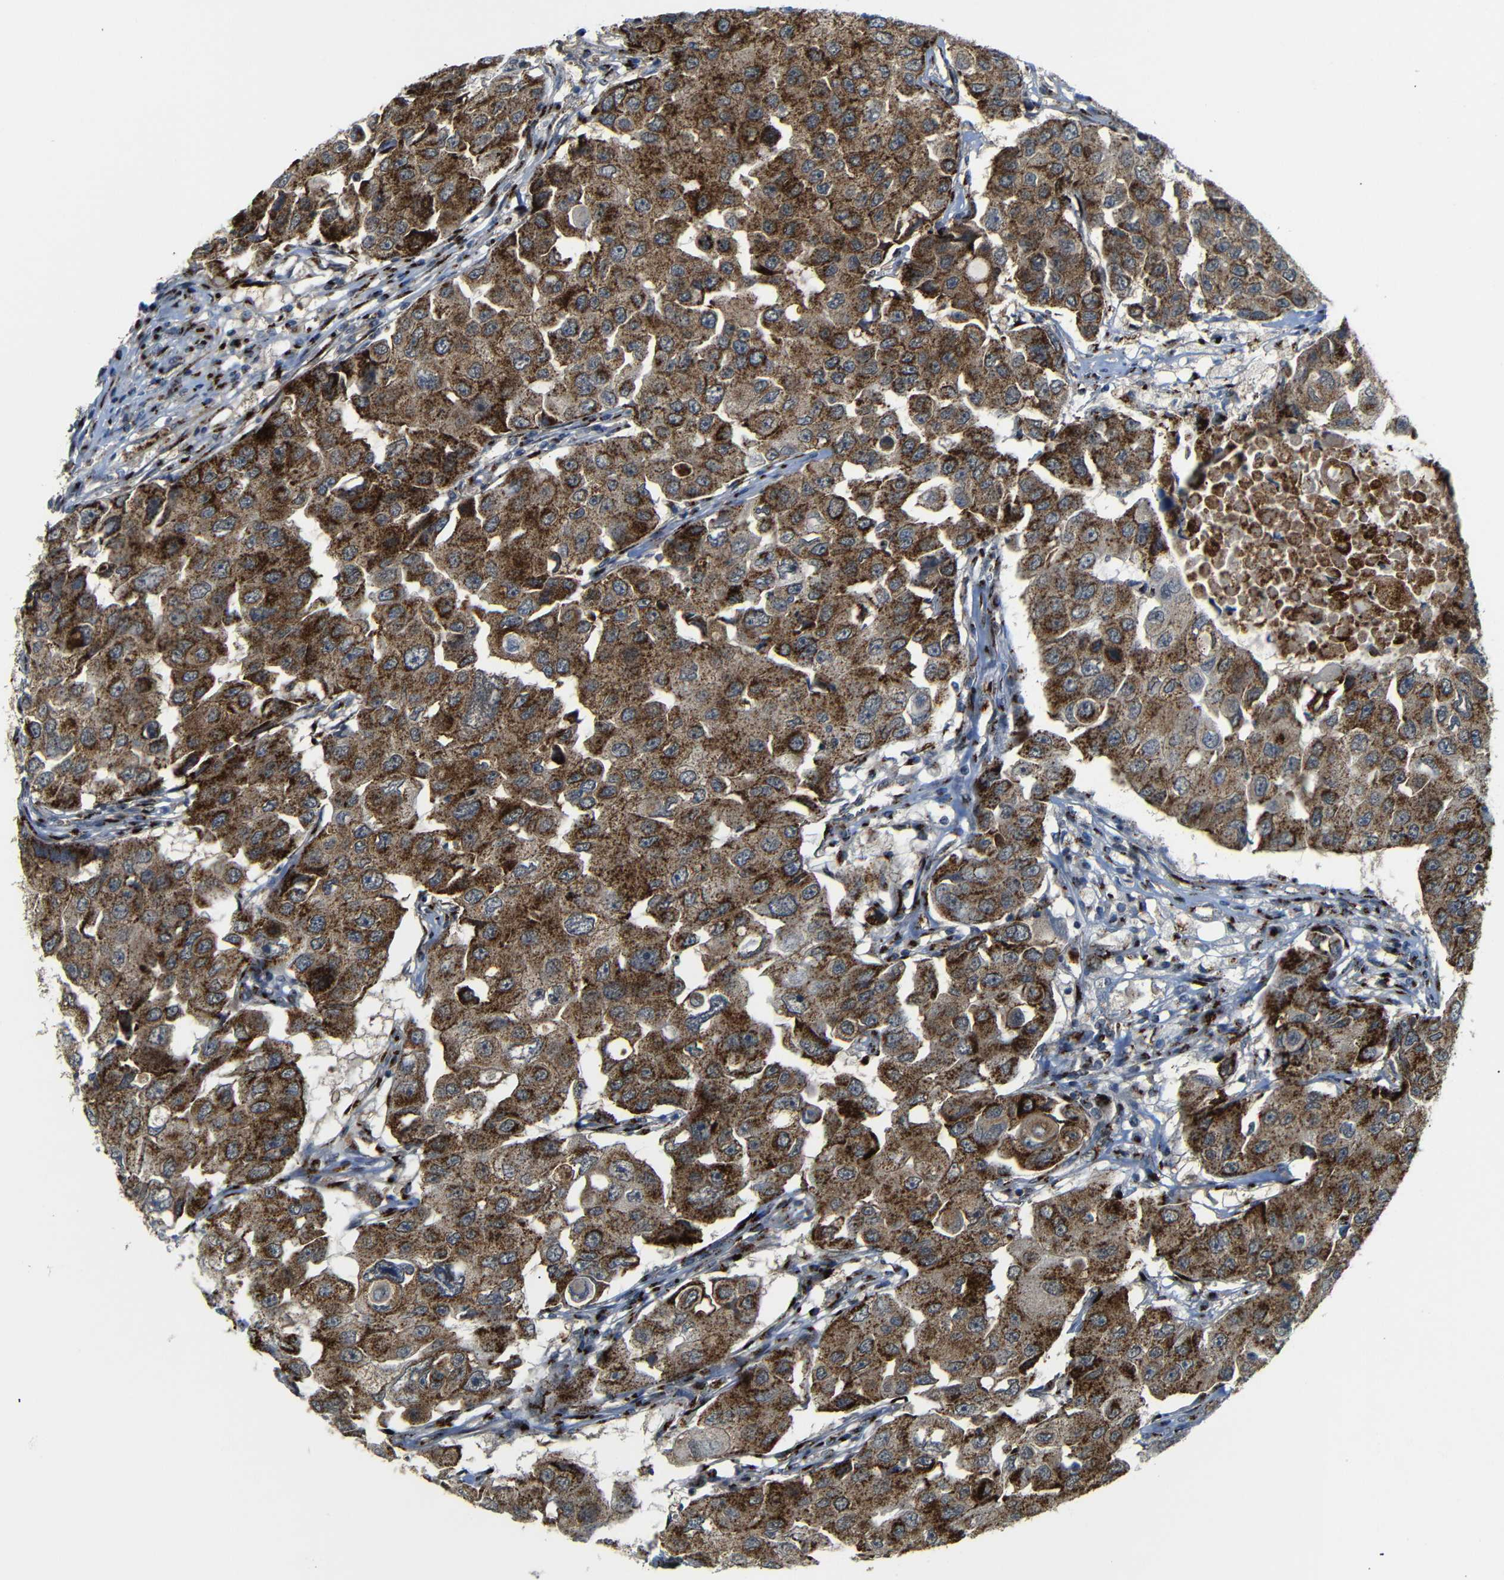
{"staining": {"intensity": "strong", "quantity": ">75%", "location": "cytoplasmic/membranous"}, "tissue": "breast cancer", "cell_type": "Tumor cells", "image_type": "cancer", "snomed": [{"axis": "morphology", "description": "Duct carcinoma"}, {"axis": "topography", "description": "Breast"}], "caption": "There is high levels of strong cytoplasmic/membranous staining in tumor cells of breast cancer, as demonstrated by immunohistochemical staining (brown color).", "gene": "TGOLN2", "patient": {"sex": "female", "age": 27}}